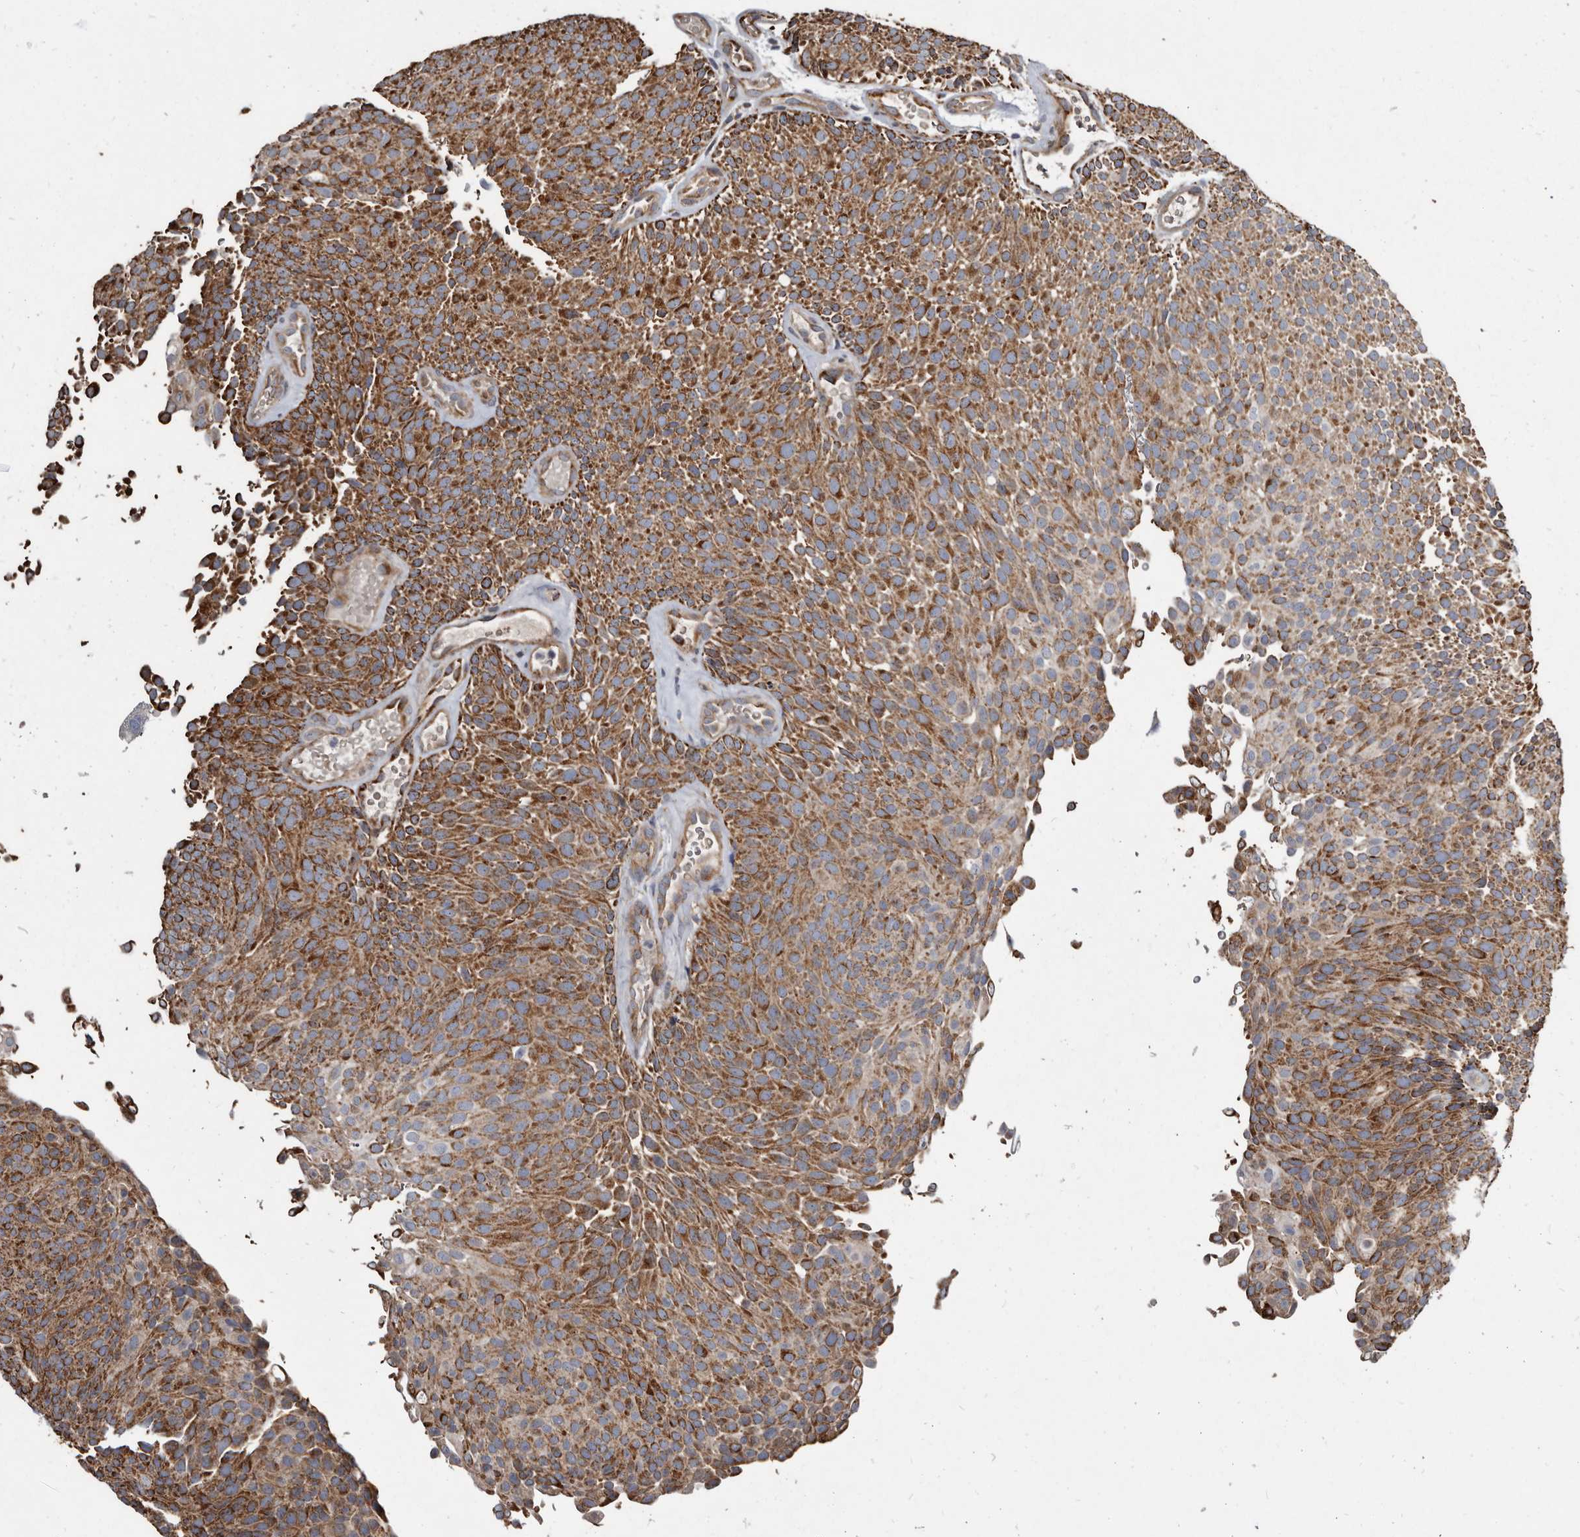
{"staining": {"intensity": "strong", "quantity": ">75%", "location": "cytoplasmic/membranous"}, "tissue": "urothelial cancer", "cell_type": "Tumor cells", "image_type": "cancer", "snomed": [{"axis": "morphology", "description": "Urothelial carcinoma, Low grade"}, {"axis": "topography", "description": "Urinary bladder"}], "caption": "A micrograph of urothelial cancer stained for a protein exhibits strong cytoplasmic/membranous brown staining in tumor cells.", "gene": "CTSA", "patient": {"sex": "male", "age": 78}}